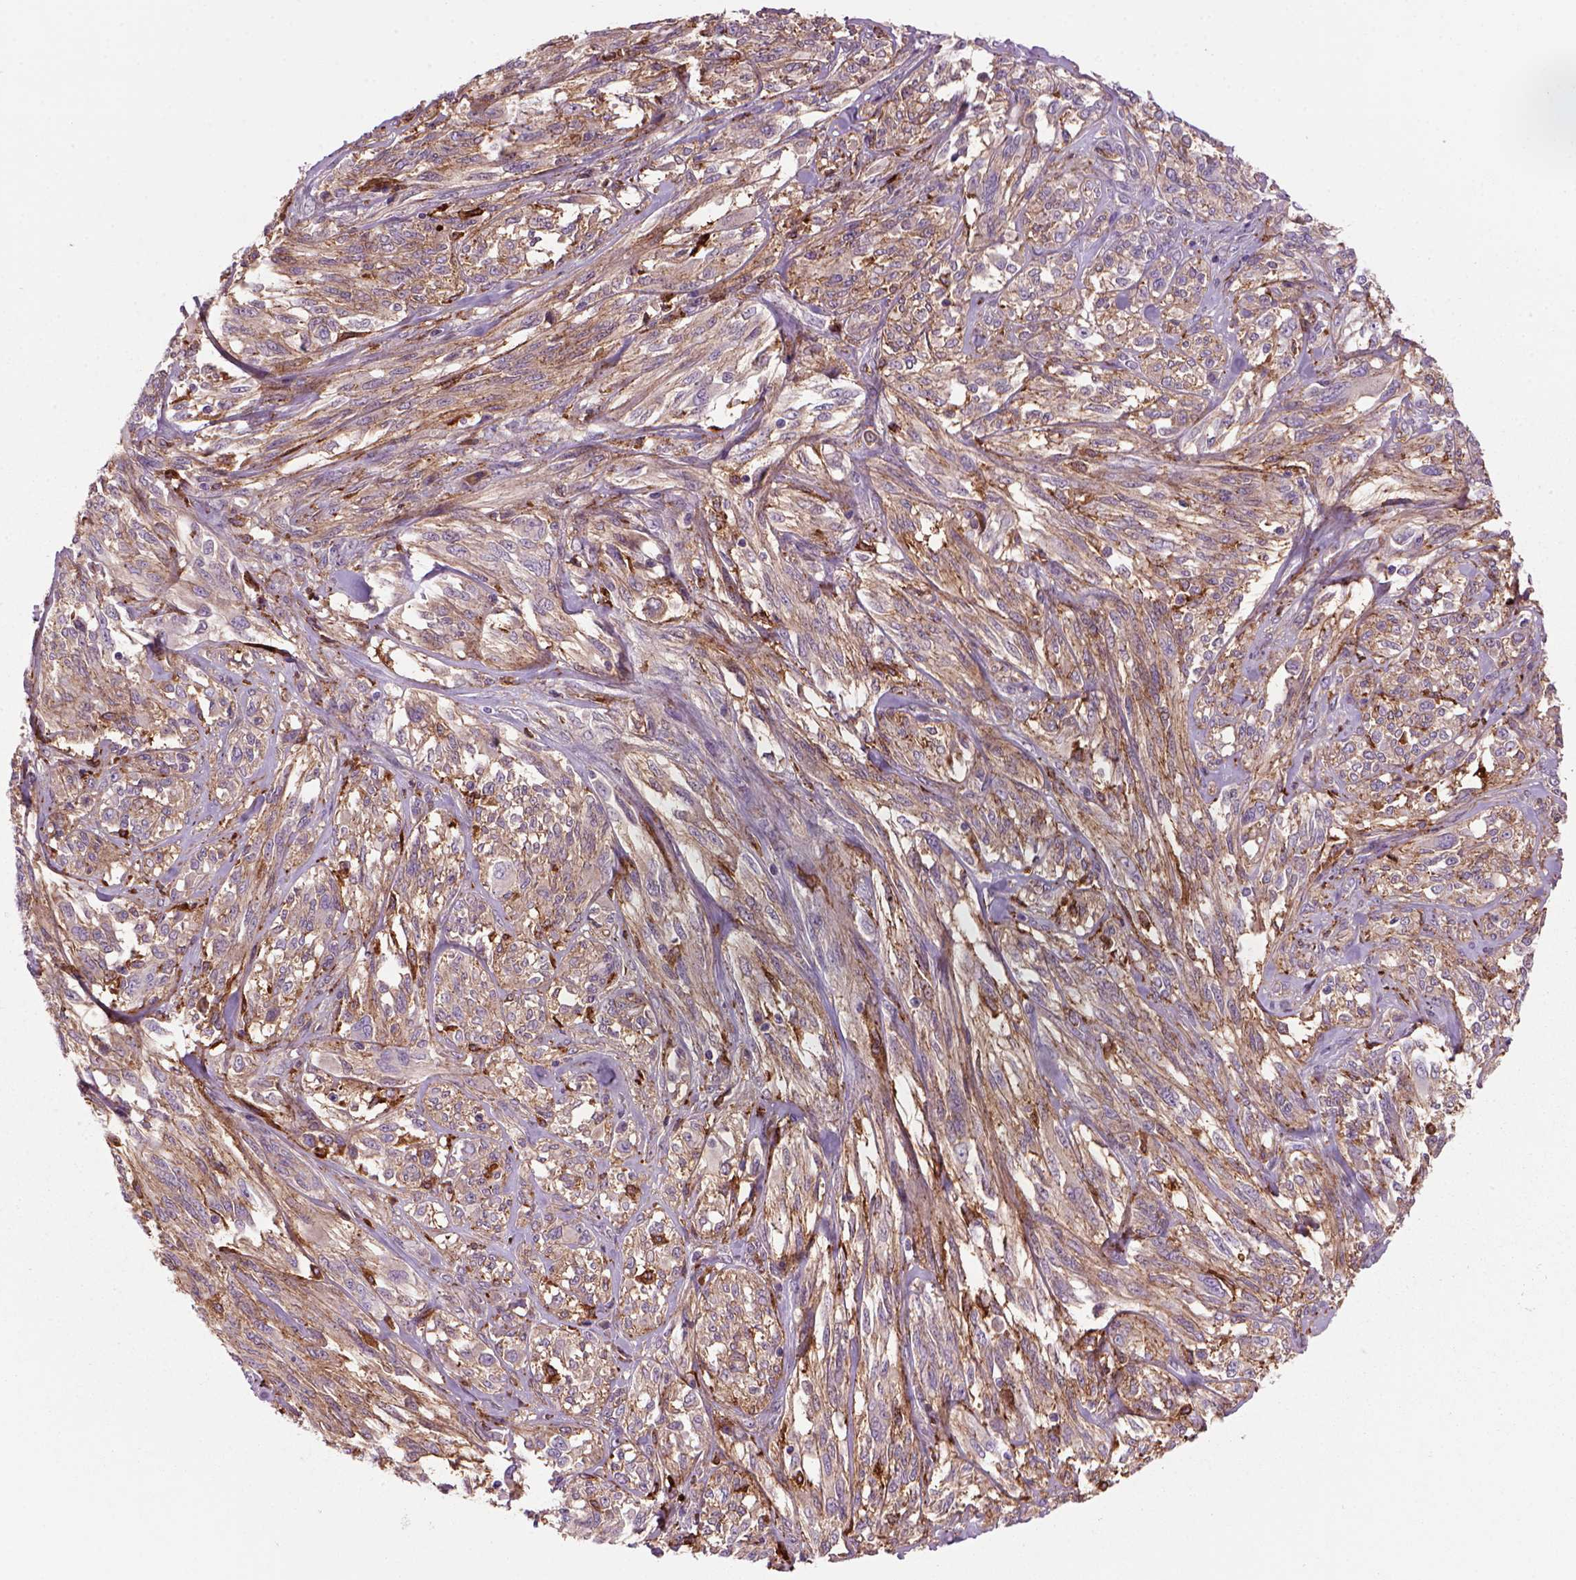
{"staining": {"intensity": "moderate", "quantity": ">75%", "location": "cytoplasmic/membranous"}, "tissue": "melanoma", "cell_type": "Tumor cells", "image_type": "cancer", "snomed": [{"axis": "morphology", "description": "Malignant melanoma, NOS"}, {"axis": "topography", "description": "Skin"}], "caption": "Melanoma was stained to show a protein in brown. There is medium levels of moderate cytoplasmic/membranous positivity in approximately >75% of tumor cells.", "gene": "MARCKS", "patient": {"sex": "female", "age": 91}}